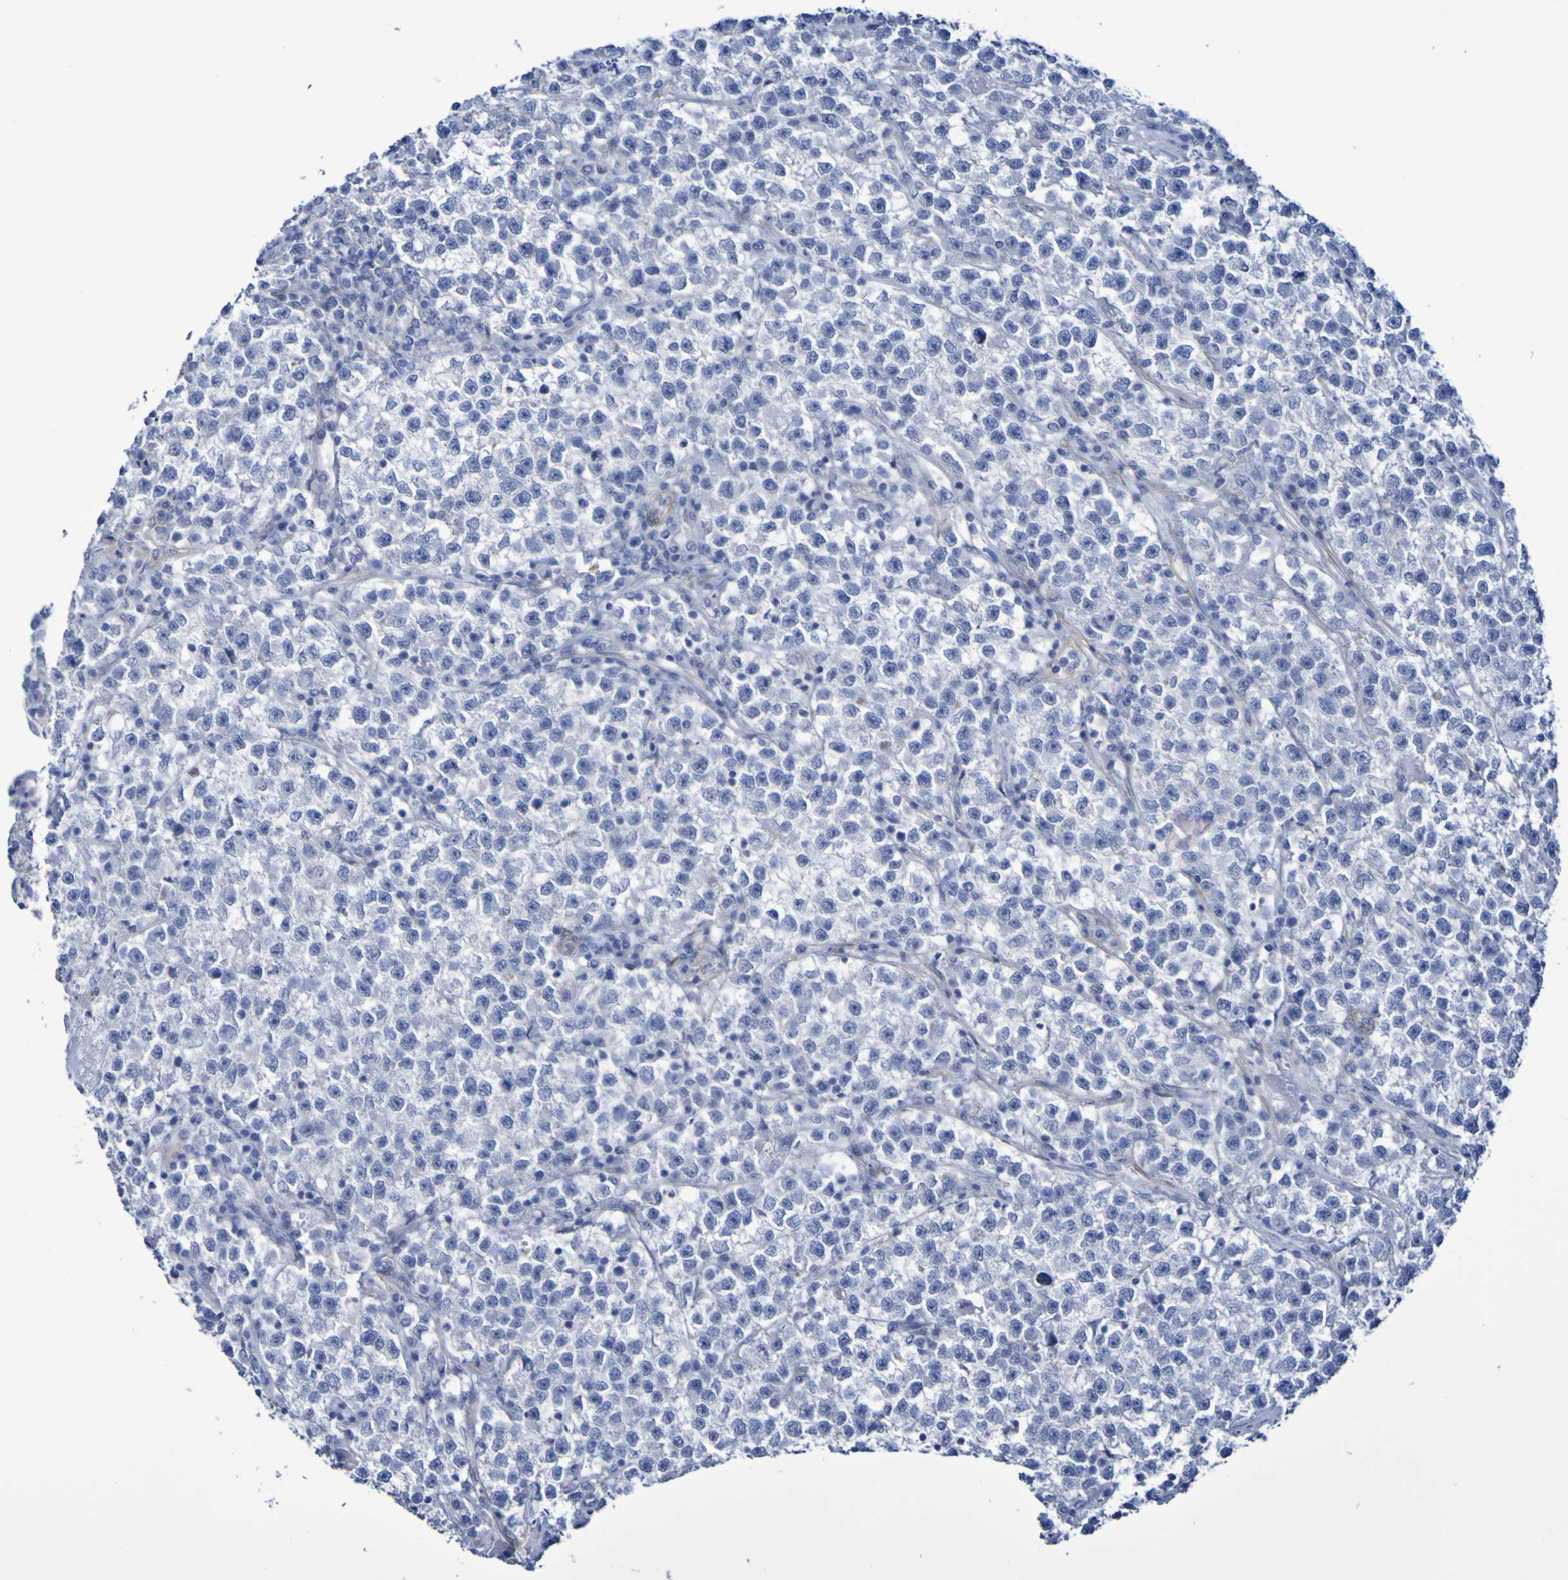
{"staining": {"intensity": "negative", "quantity": "none", "location": "none"}, "tissue": "testis cancer", "cell_type": "Tumor cells", "image_type": "cancer", "snomed": [{"axis": "morphology", "description": "Seminoma, NOS"}, {"axis": "topography", "description": "Testis"}], "caption": "Tumor cells are negative for brown protein staining in testis seminoma. (Stains: DAB (3,3'-diaminobenzidine) IHC with hematoxylin counter stain, Microscopy: brightfield microscopy at high magnification).", "gene": "LPP", "patient": {"sex": "male", "age": 22}}